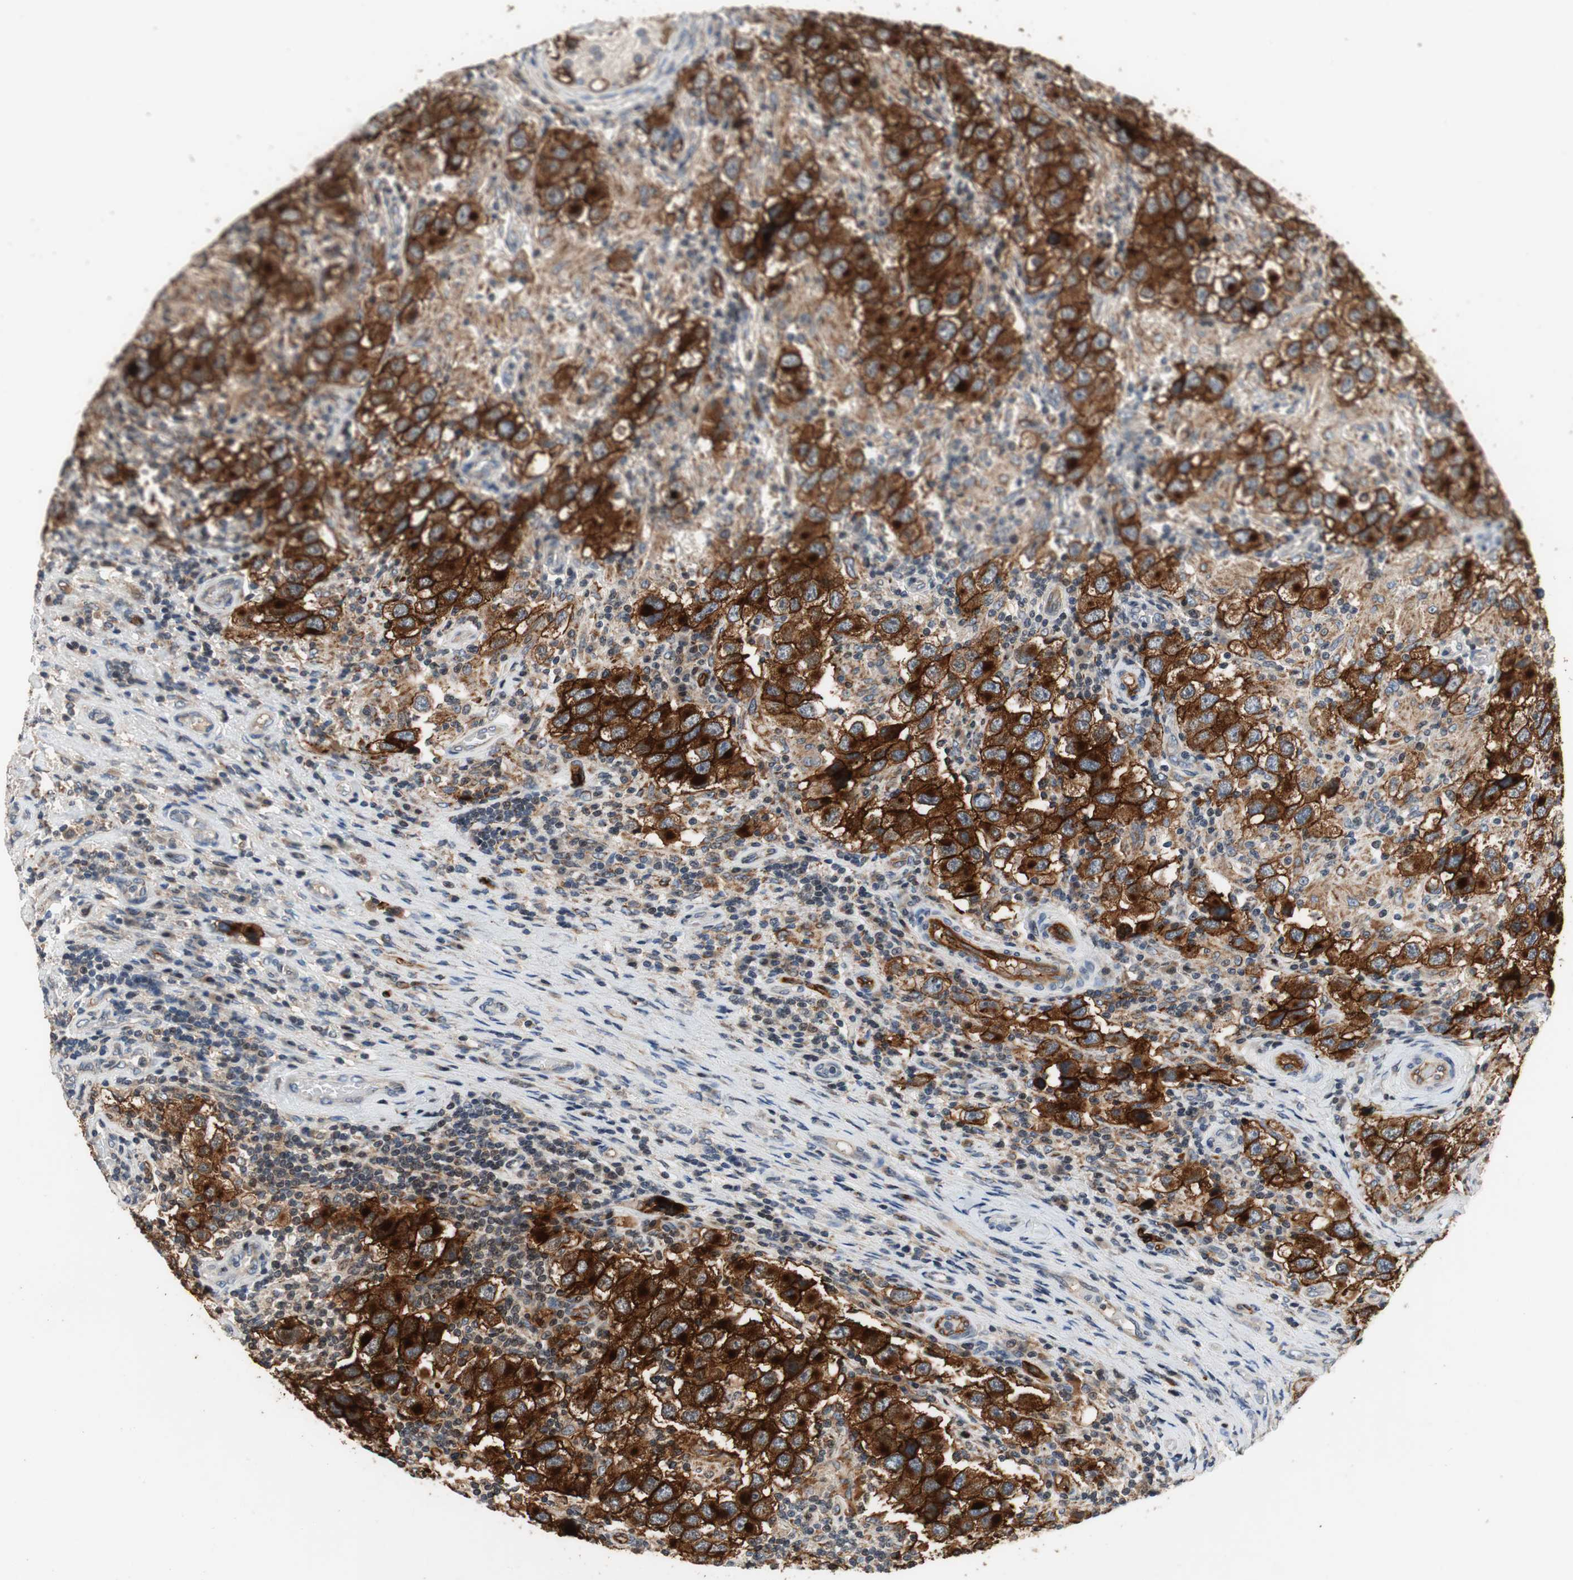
{"staining": {"intensity": "strong", "quantity": ">75%", "location": "cytoplasmic/membranous"}, "tissue": "testis cancer", "cell_type": "Tumor cells", "image_type": "cancer", "snomed": [{"axis": "morphology", "description": "Carcinoma, Embryonal, NOS"}, {"axis": "topography", "description": "Testis"}], "caption": "Embryonal carcinoma (testis) stained with DAB IHC displays high levels of strong cytoplasmic/membranous expression in about >75% of tumor cells.", "gene": "ALPL", "patient": {"sex": "male", "age": 21}}